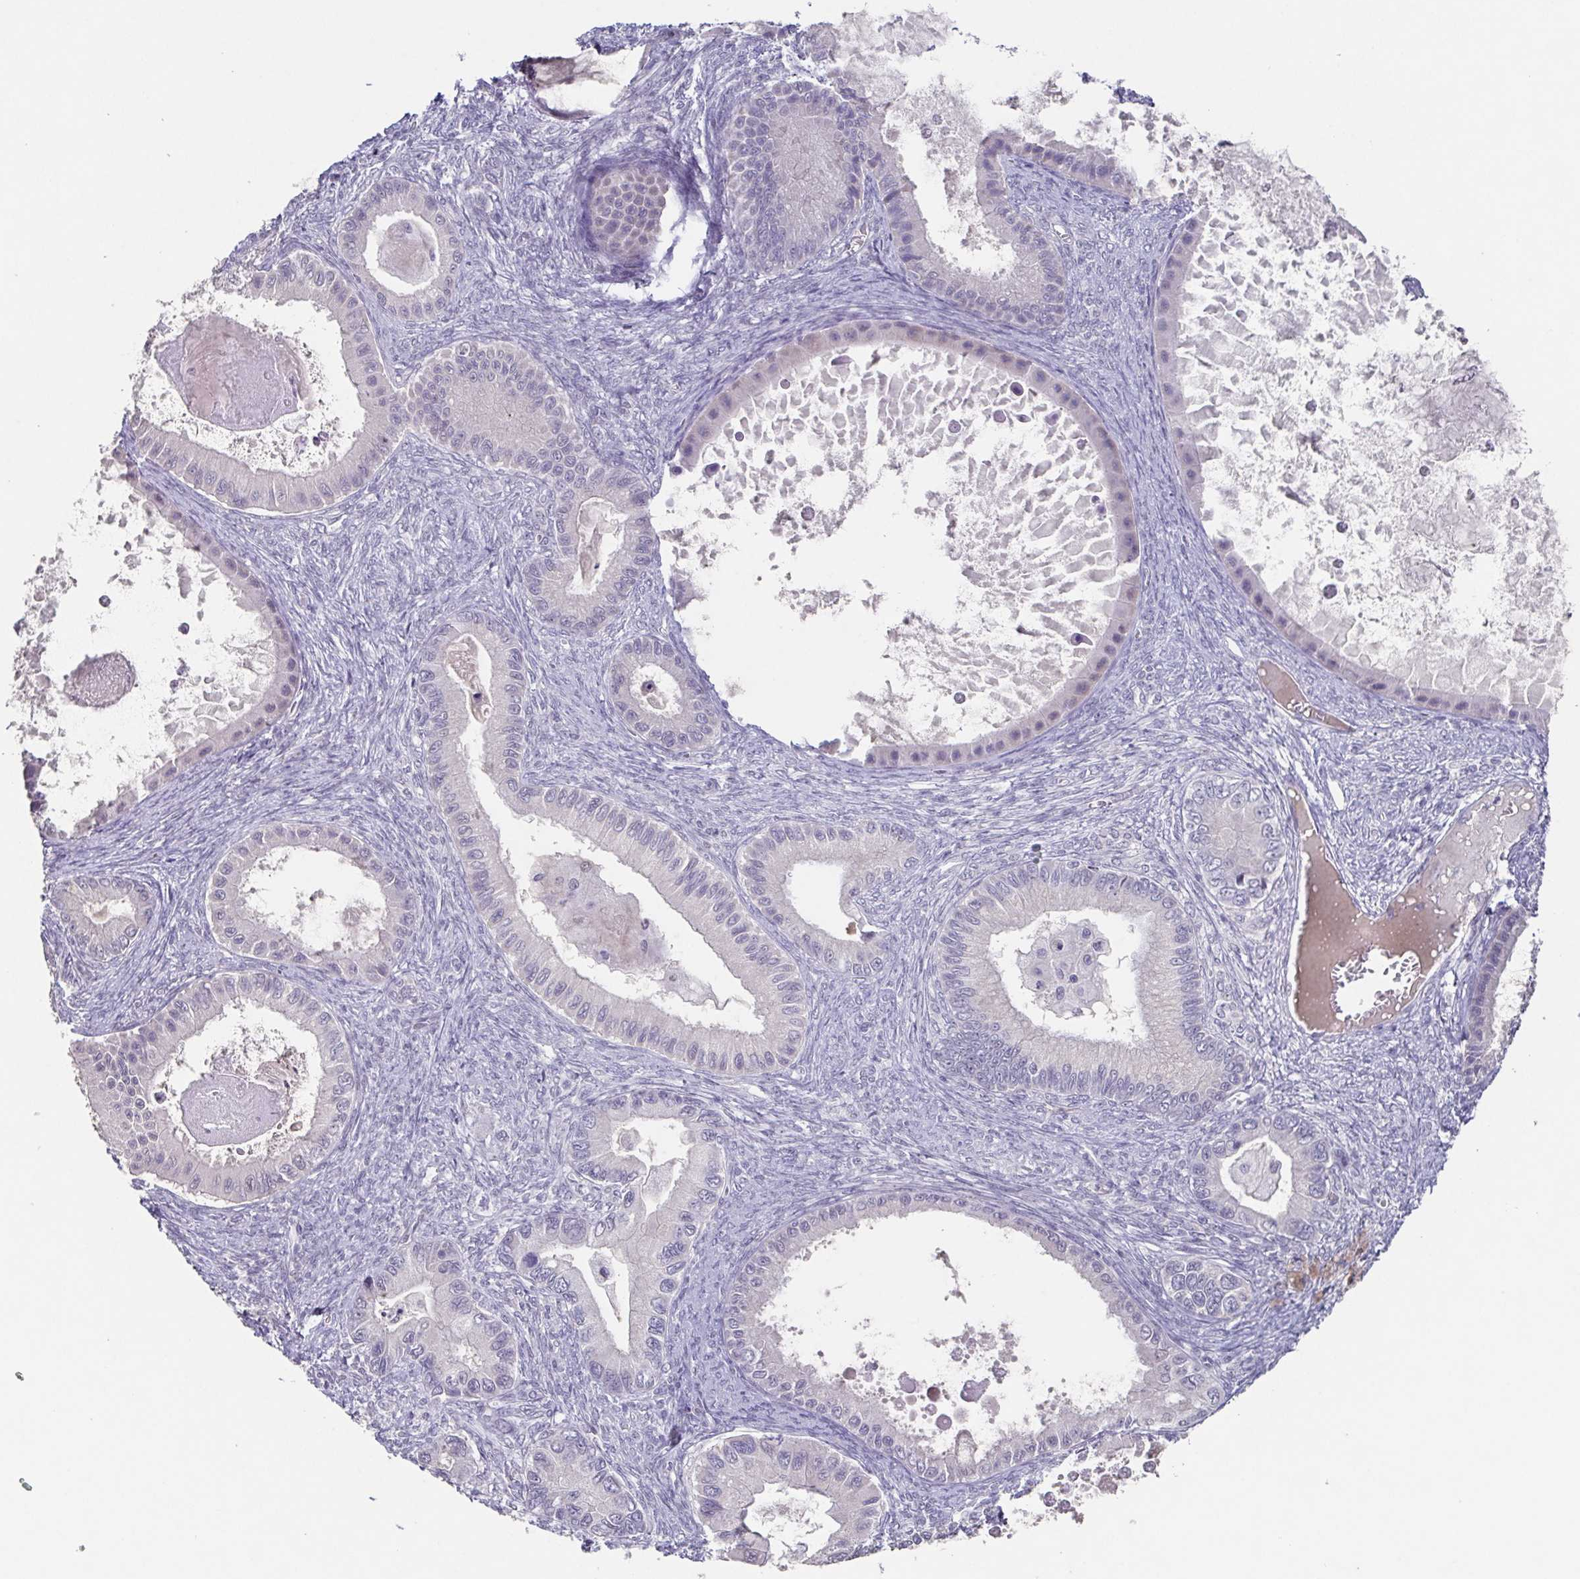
{"staining": {"intensity": "negative", "quantity": "none", "location": "none"}, "tissue": "ovarian cancer", "cell_type": "Tumor cells", "image_type": "cancer", "snomed": [{"axis": "morphology", "description": "Cystadenocarcinoma, mucinous, NOS"}, {"axis": "topography", "description": "Ovary"}], "caption": "Immunohistochemistry histopathology image of neoplastic tissue: human ovarian cancer (mucinous cystadenocarcinoma) stained with DAB shows no significant protein positivity in tumor cells. (IHC, brightfield microscopy, high magnification).", "gene": "GHRL", "patient": {"sex": "female", "age": 64}}